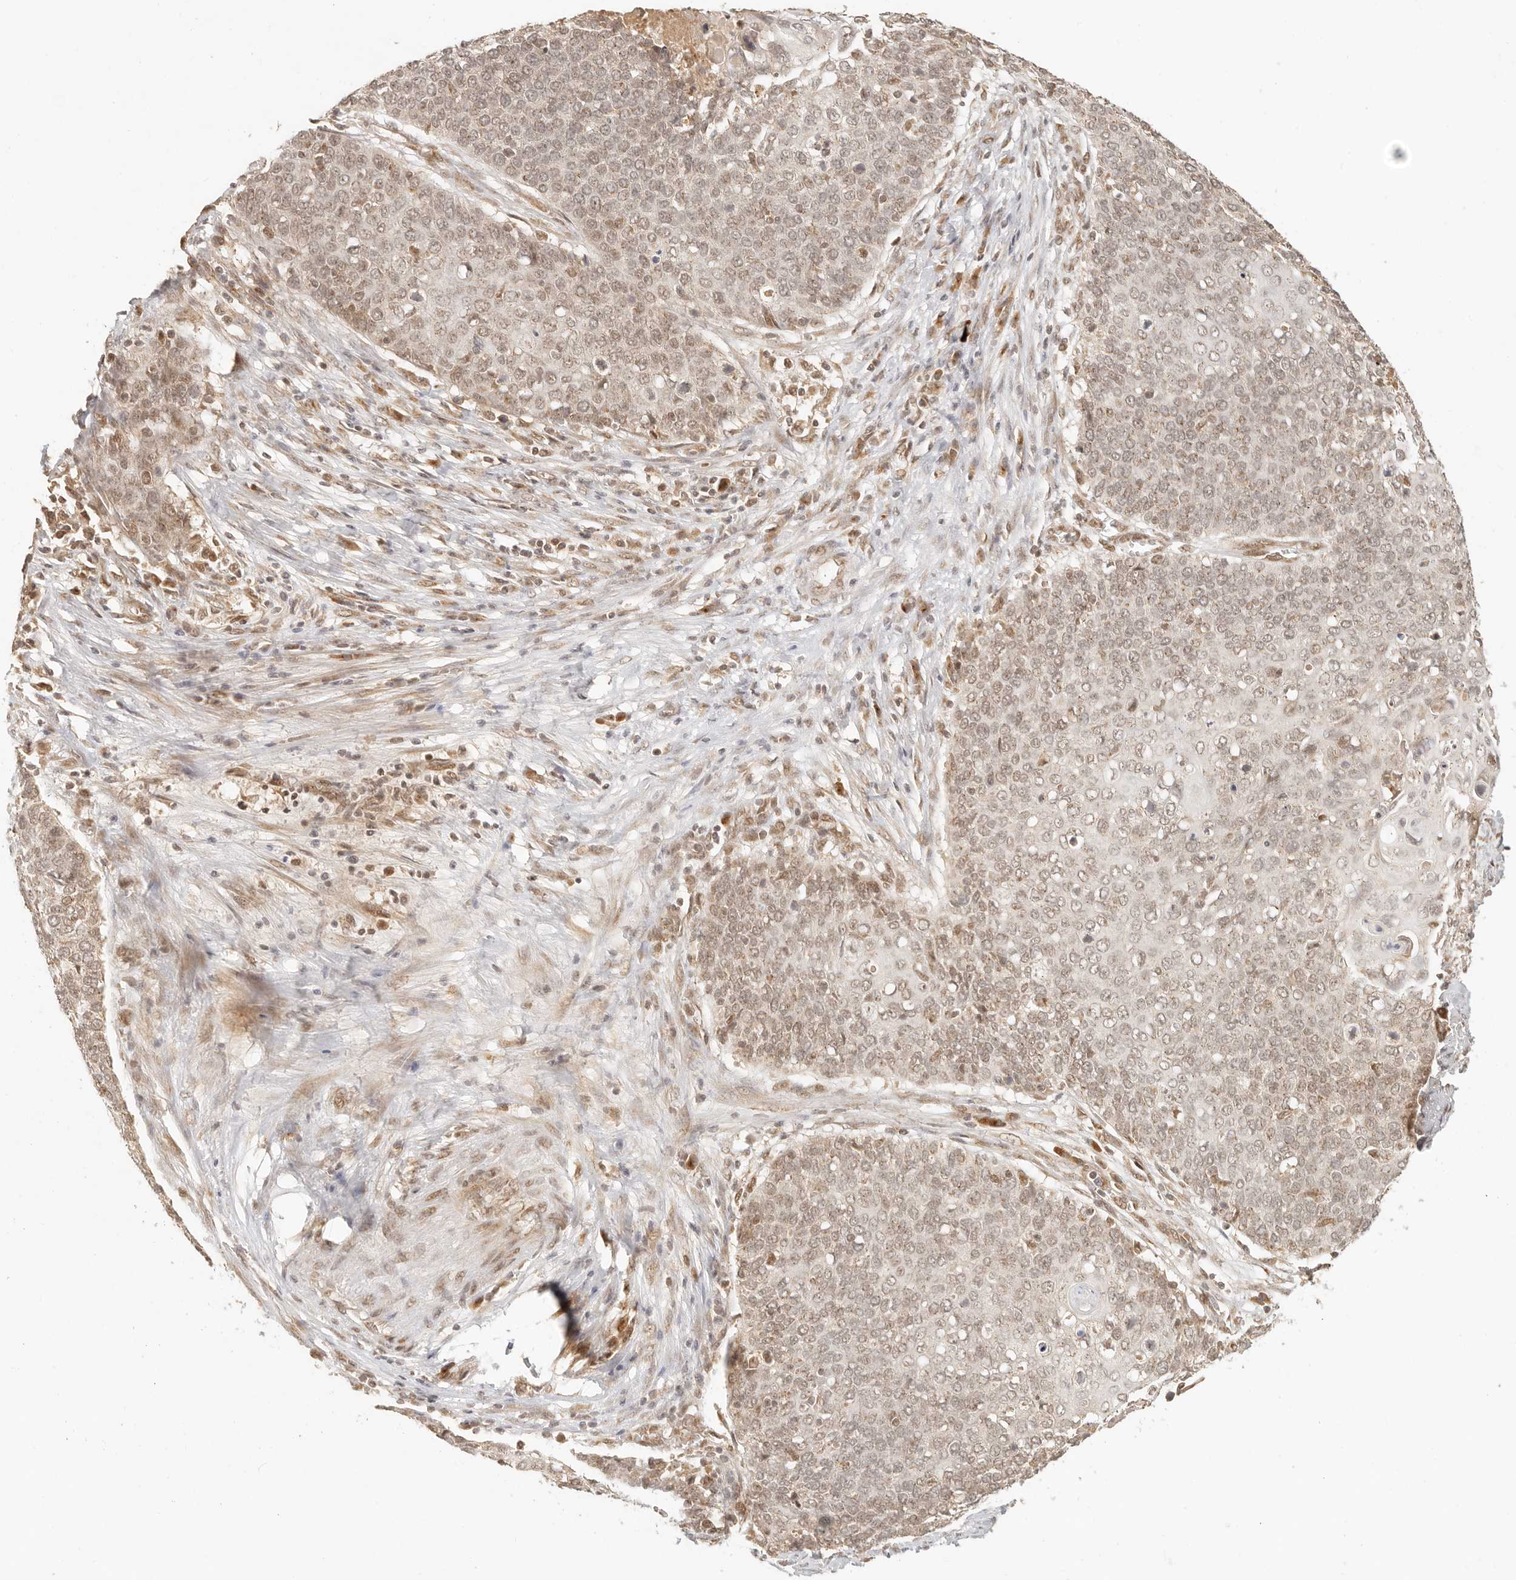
{"staining": {"intensity": "weak", "quantity": ">75%", "location": "cytoplasmic/membranous,nuclear"}, "tissue": "cervical cancer", "cell_type": "Tumor cells", "image_type": "cancer", "snomed": [{"axis": "morphology", "description": "Squamous cell carcinoma, NOS"}, {"axis": "topography", "description": "Cervix"}], "caption": "Squamous cell carcinoma (cervical) was stained to show a protein in brown. There is low levels of weak cytoplasmic/membranous and nuclear expression in approximately >75% of tumor cells.", "gene": "INTS11", "patient": {"sex": "female", "age": 39}}